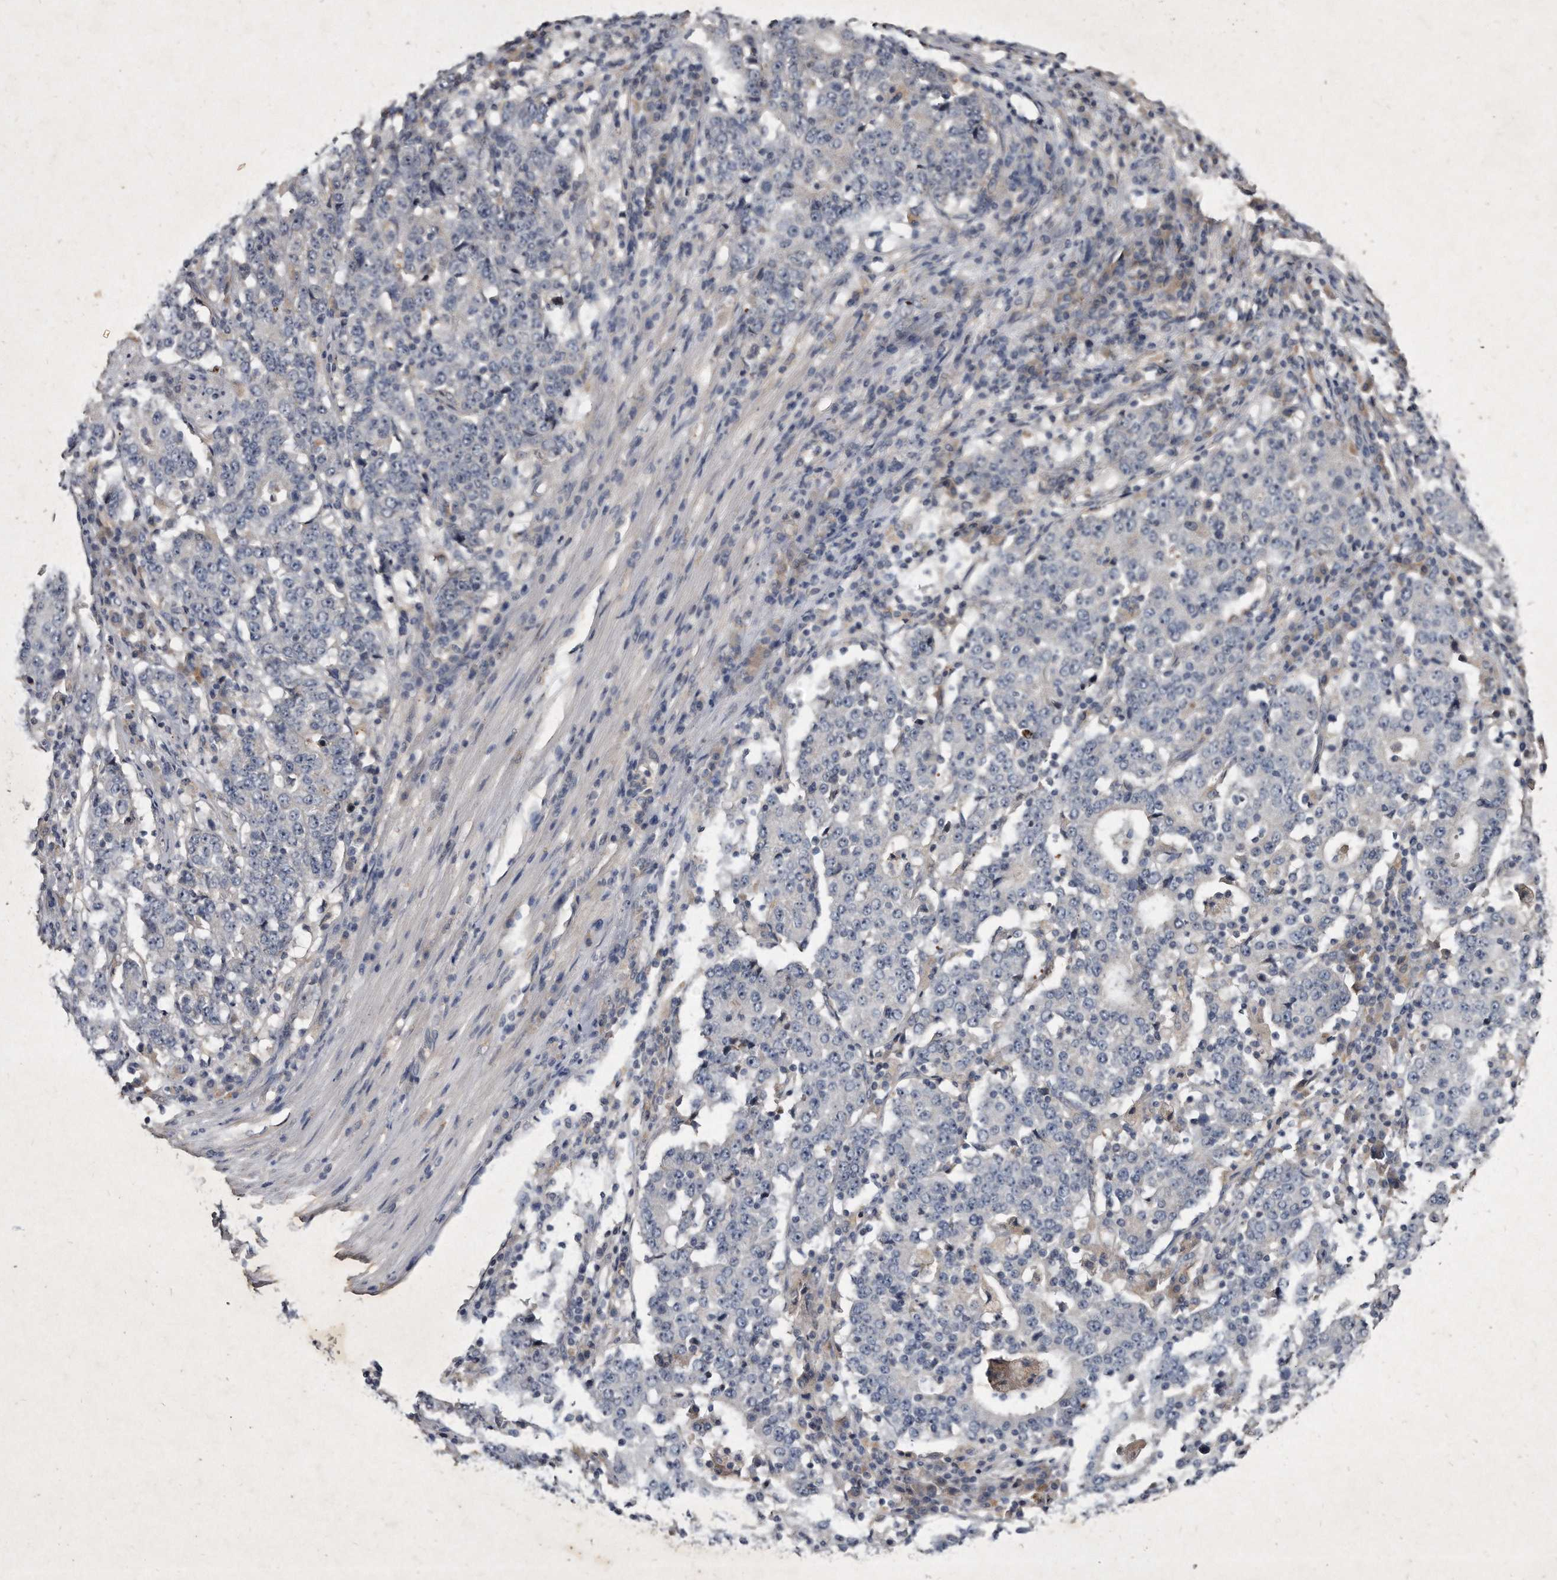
{"staining": {"intensity": "negative", "quantity": "none", "location": "none"}, "tissue": "stomach cancer", "cell_type": "Tumor cells", "image_type": "cancer", "snomed": [{"axis": "morphology", "description": "Adenocarcinoma, NOS"}, {"axis": "topography", "description": "Stomach"}], "caption": "IHC photomicrograph of stomach cancer stained for a protein (brown), which shows no positivity in tumor cells.", "gene": "KLHDC3", "patient": {"sex": "male", "age": 59}}